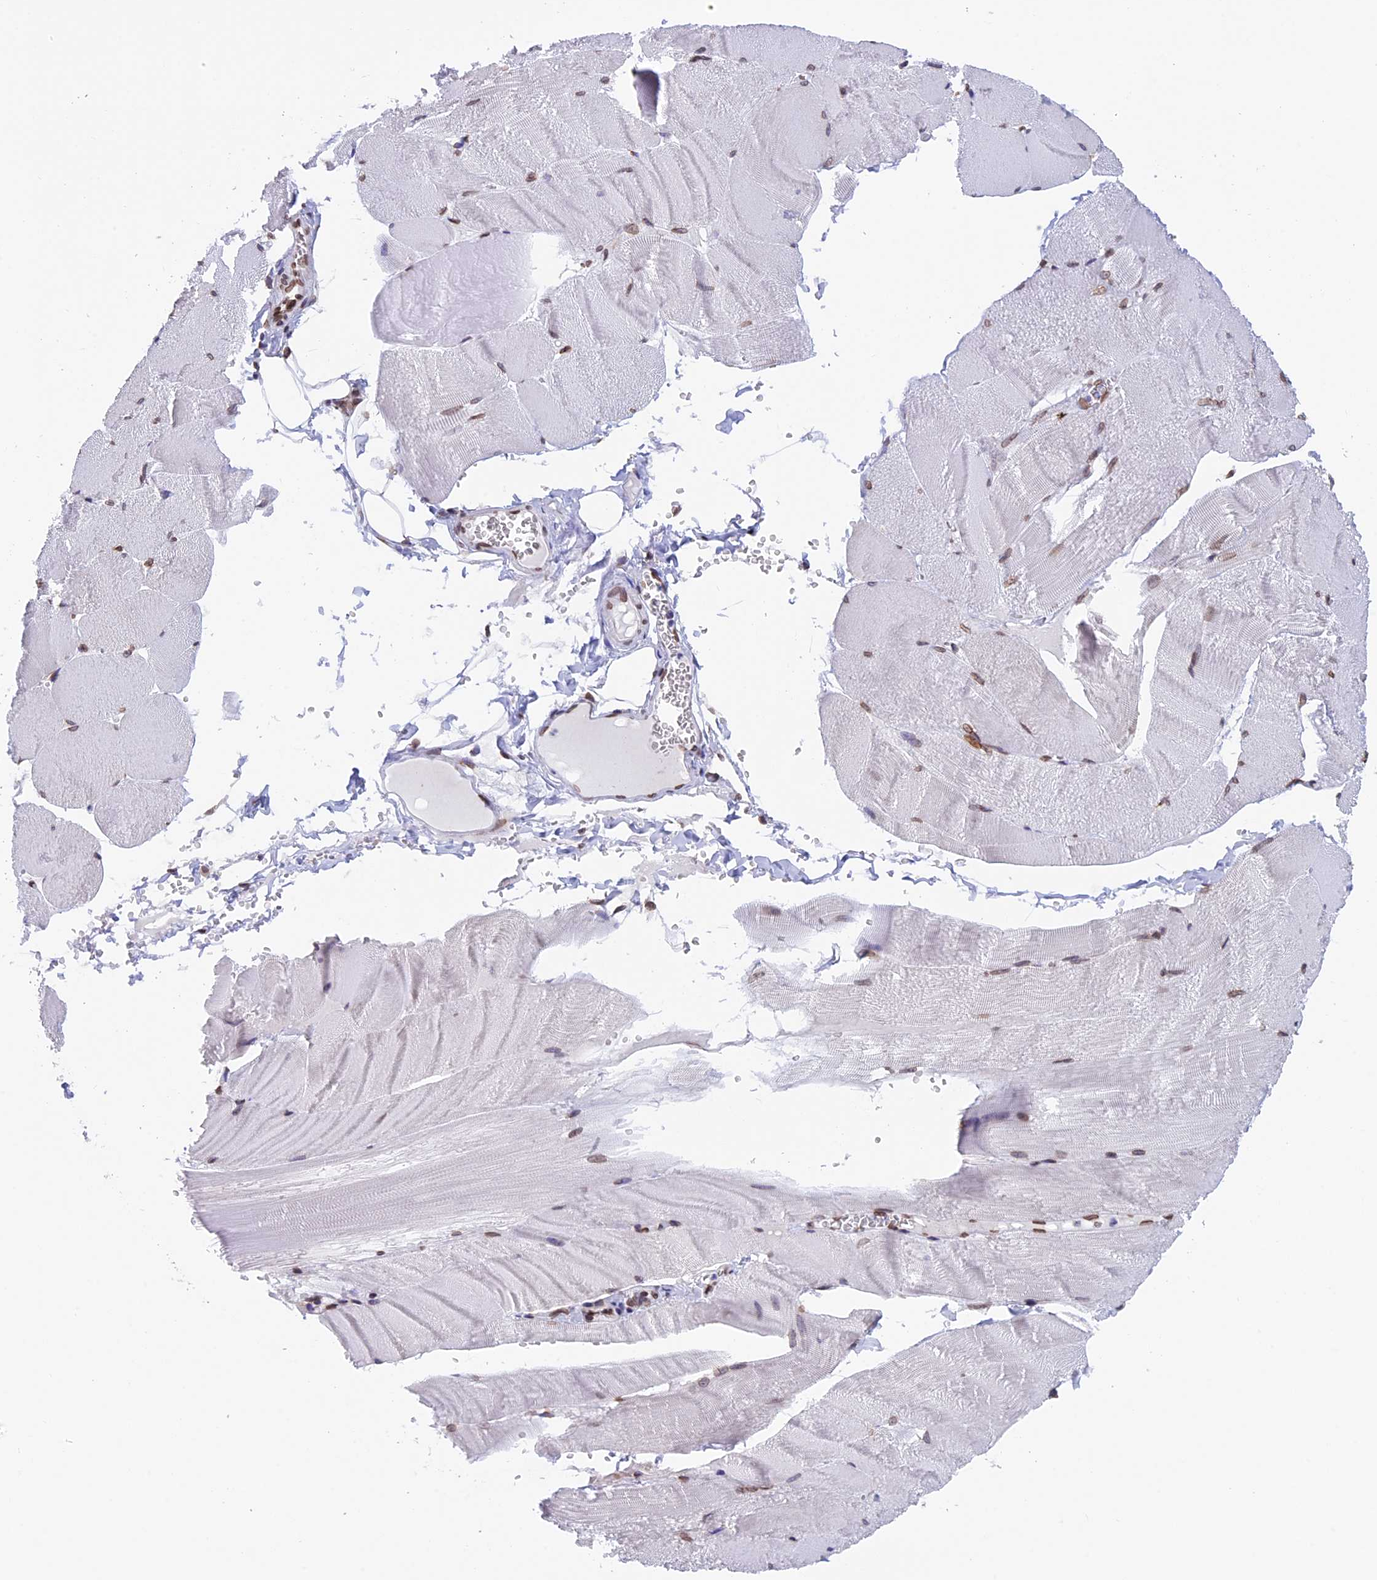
{"staining": {"intensity": "moderate", "quantity": "25%-75%", "location": "nuclear"}, "tissue": "skeletal muscle", "cell_type": "Myocytes", "image_type": "normal", "snomed": [{"axis": "morphology", "description": "Normal tissue, NOS"}, {"axis": "morphology", "description": "Basal cell carcinoma"}, {"axis": "topography", "description": "Skeletal muscle"}], "caption": "This micrograph displays immunohistochemistry staining of normal human skeletal muscle, with medium moderate nuclear staining in about 25%-75% of myocytes.", "gene": "TMPRSS7", "patient": {"sex": "female", "age": 64}}